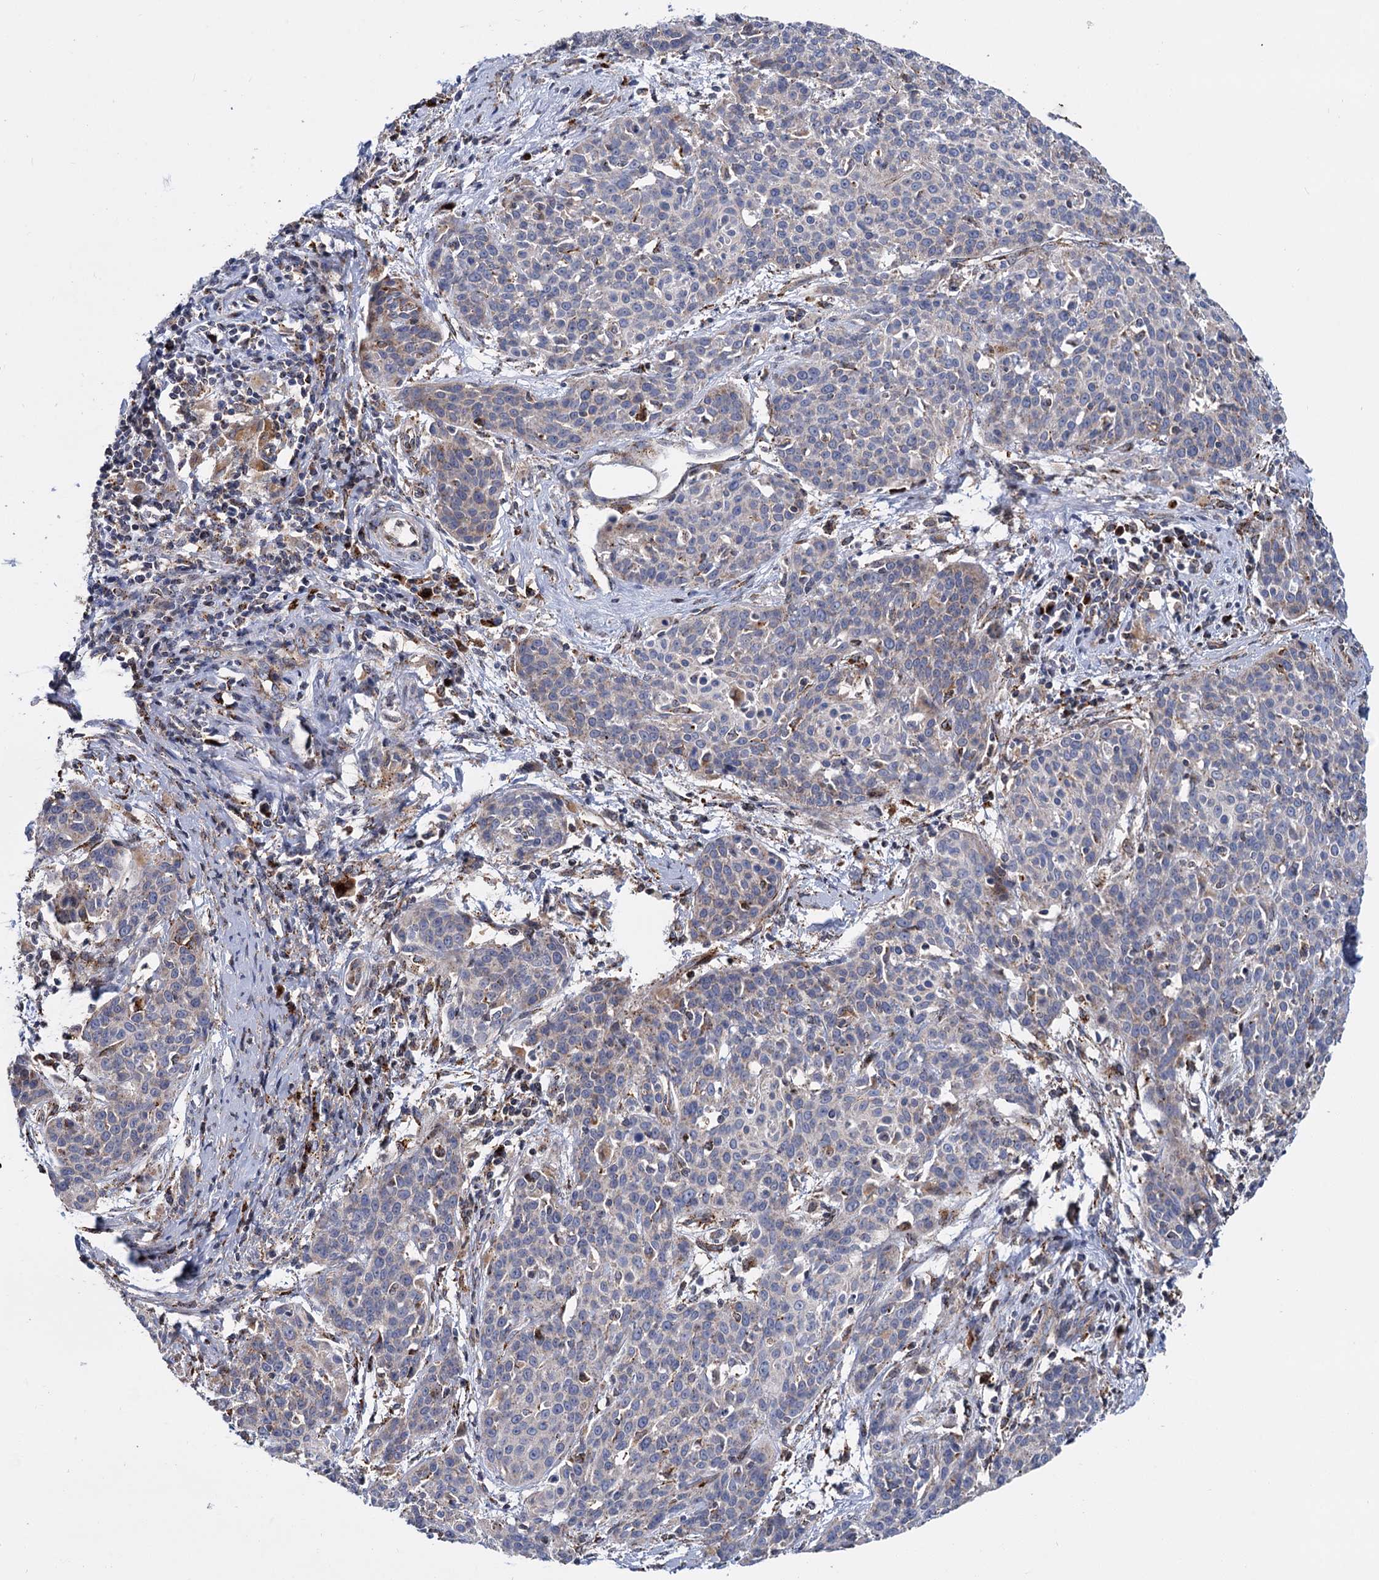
{"staining": {"intensity": "weak", "quantity": "<25%", "location": "cytoplasmic/membranous"}, "tissue": "cervical cancer", "cell_type": "Tumor cells", "image_type": "cancer", "snomed": [{"axis": "morphology", "description": "Squamous cell carcinoma, NOS"}, {"axis": "topography", "description": "Cervix"}], "caption": "Tumor cells show no significant positivity in cervical squamous cell carcinoma. Nuclei are stained in blue.", "gene": "SUPT20H", "patient": {"sex": "female", "age": 38}}